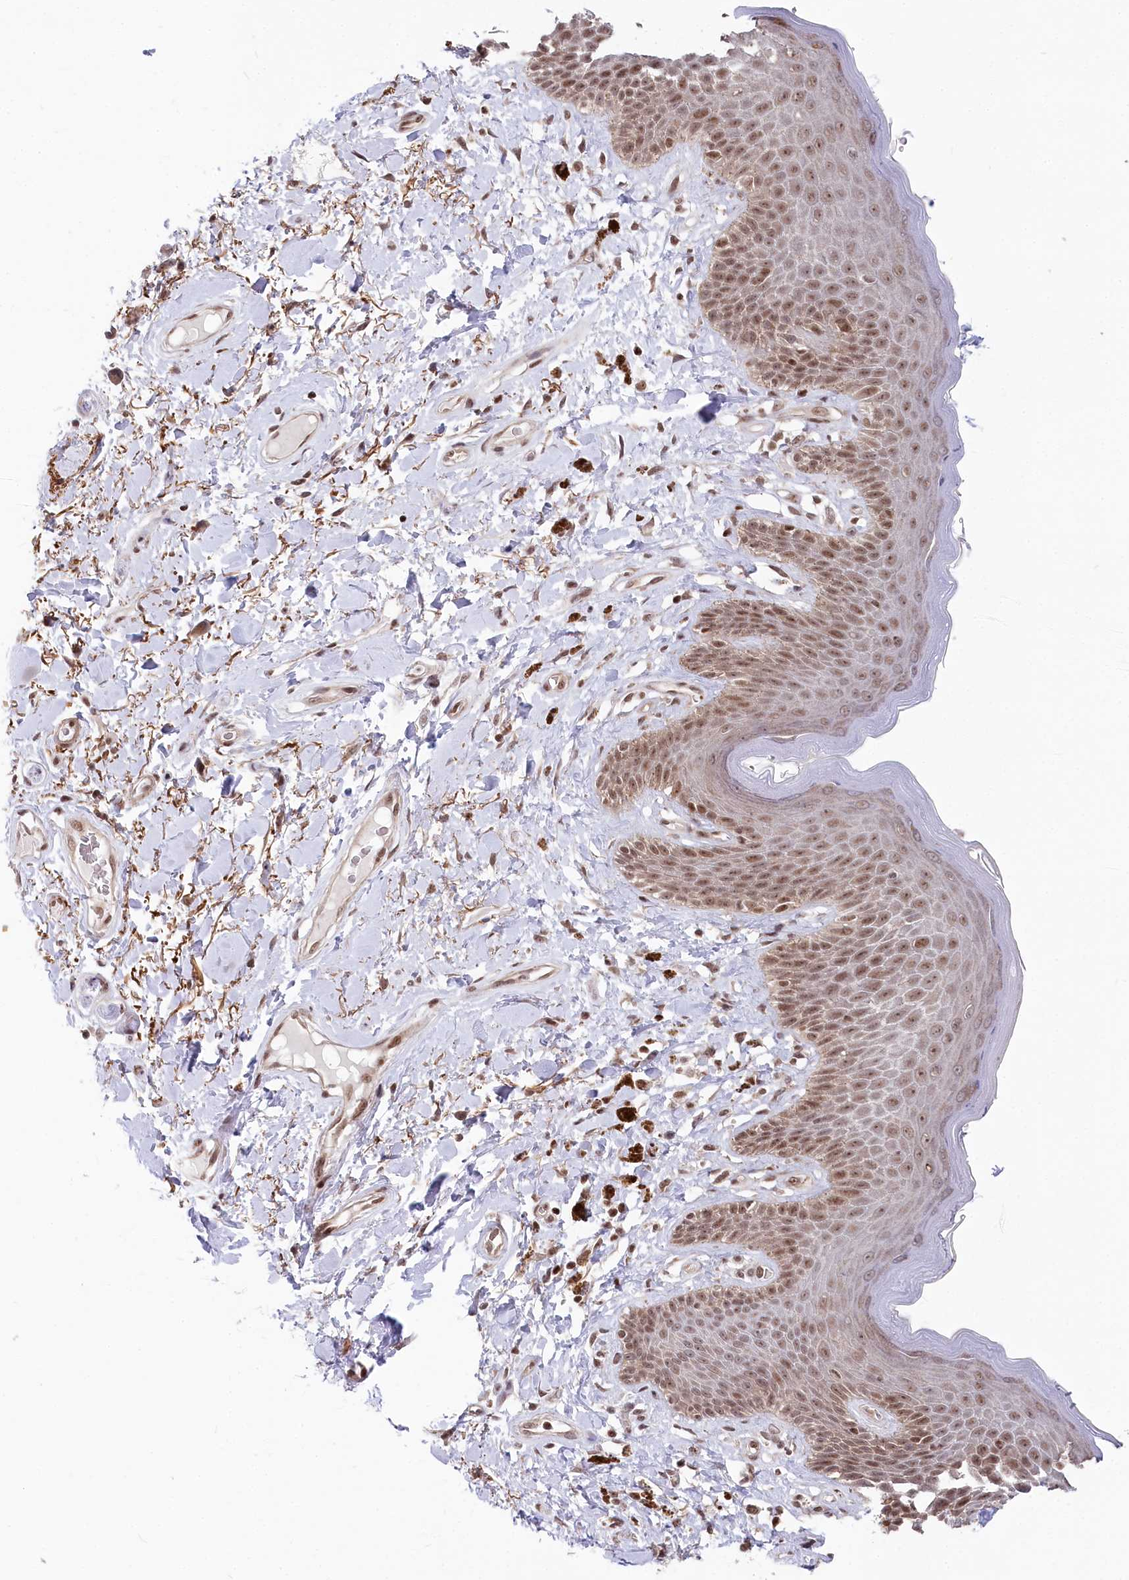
{"staining": {"intensity": "moderate", "quantity": ">75%", "location": "nuclear"}, "tissue": "skin", "cell_type": "Epidermal cells", "image_type": "normal", "snomed": [{"axis": "morphology", "description": "Normal tissue, NOS"}, {"axis": "topography", "description": "Anal"}], "caption": "About >75% of epidermal cells in normal skin reveal moderate nuclear protein expression as visualized by brown immunohistochemical staining.", "gene": "CGGBP1", "patient": {"sex": "female", "age": 78}}